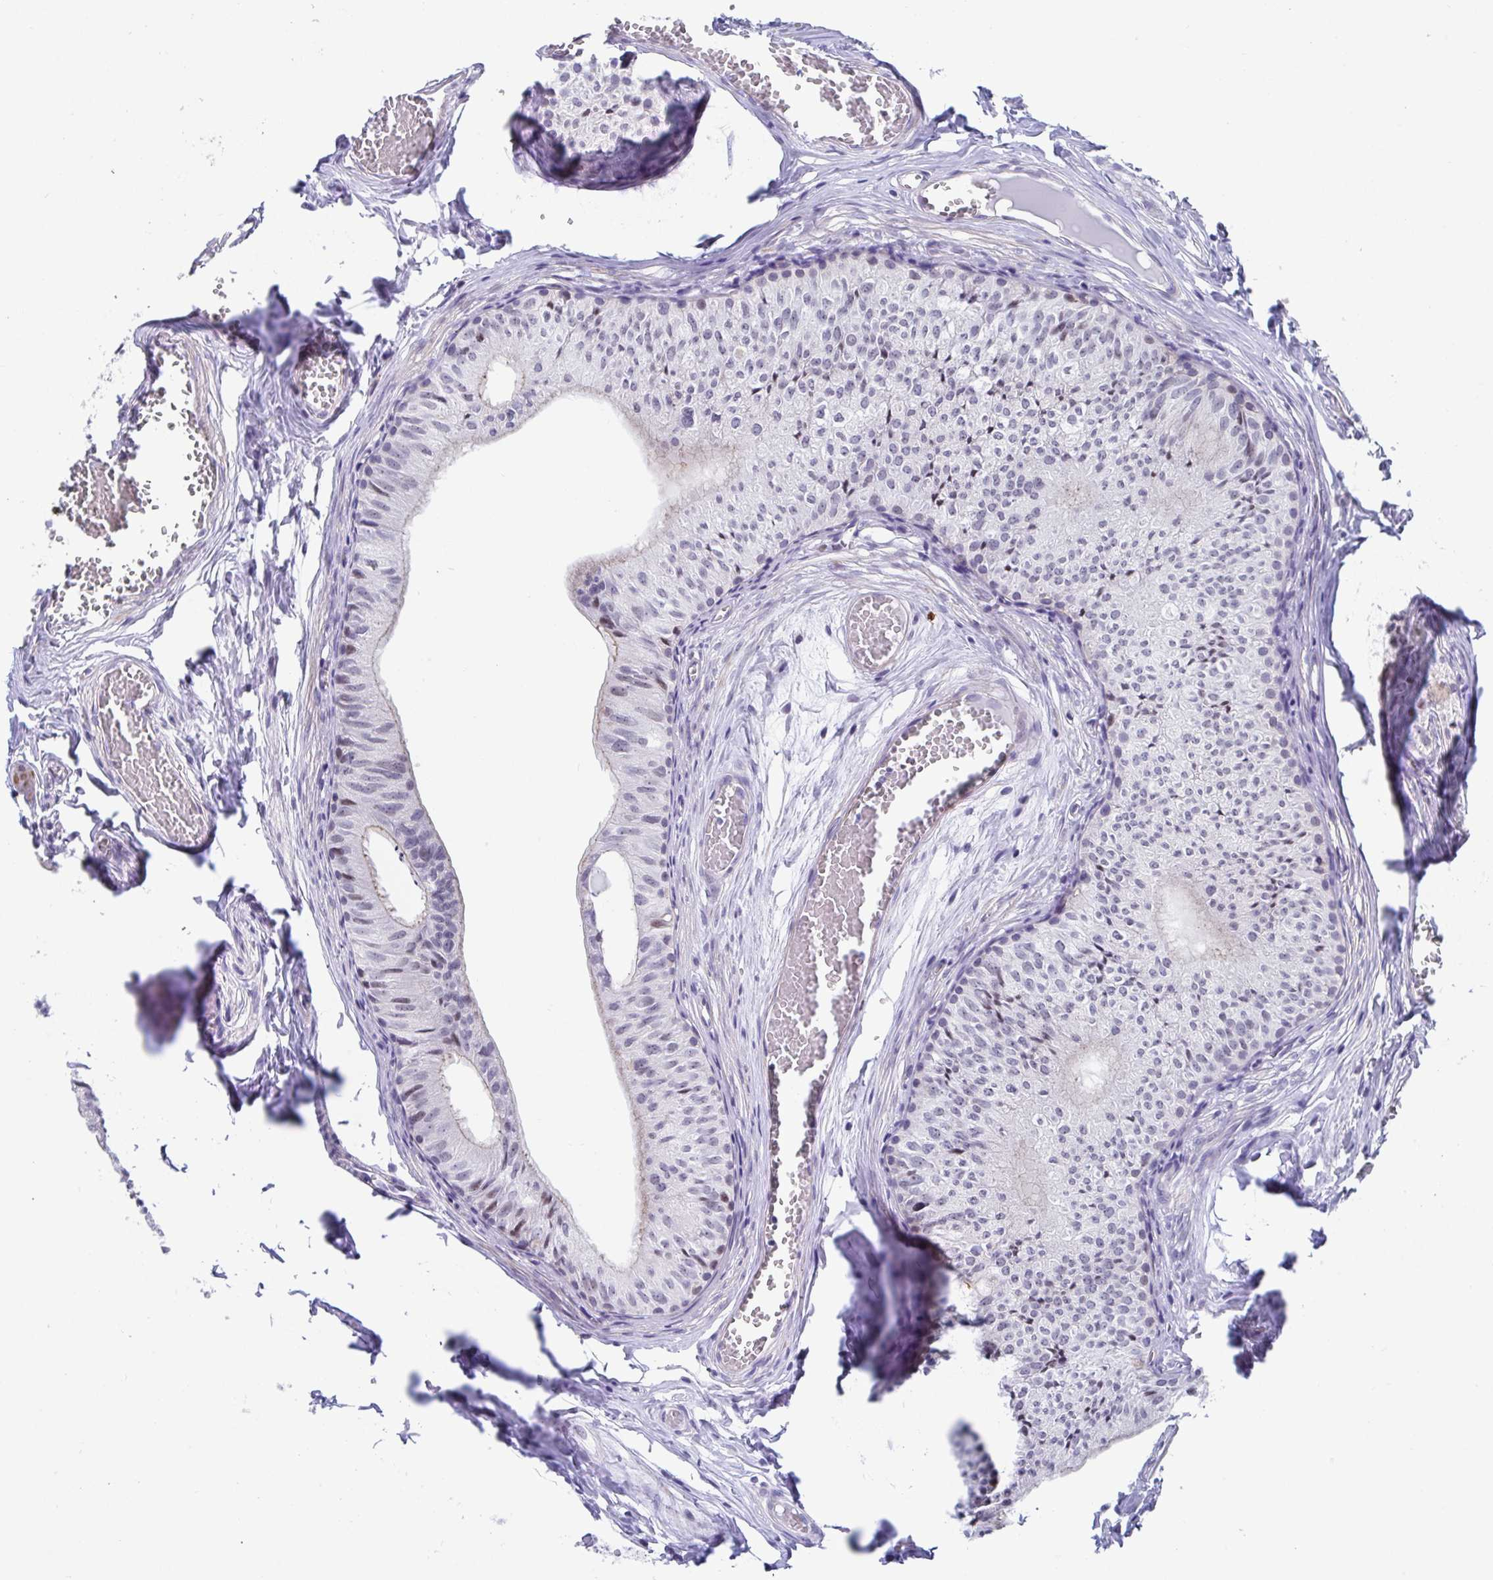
{"staining": {"intensity": "weak", "quantity": "<25%", "location": "cytoplasmic/membranous"}, "tissue": "epididymis", "cell_type": "Glandular cells", "image_type": "normal", "snomed": [{"axis": "morphology", "description": "Normal tissue, NOS"}, {"axis": "topography", "description": "Epididymis"}], "caption": "DAB (3,3'-diaminobenzidine) immunohistochemical staining of benign human epididymis reveals no significant expression in glandular cells. (DAB (3,3'-diaminobenzidine) IHC with hematoxylin counter stain).", "gene": "WDR72", "patient": {"sex": "male", "age": 25}}